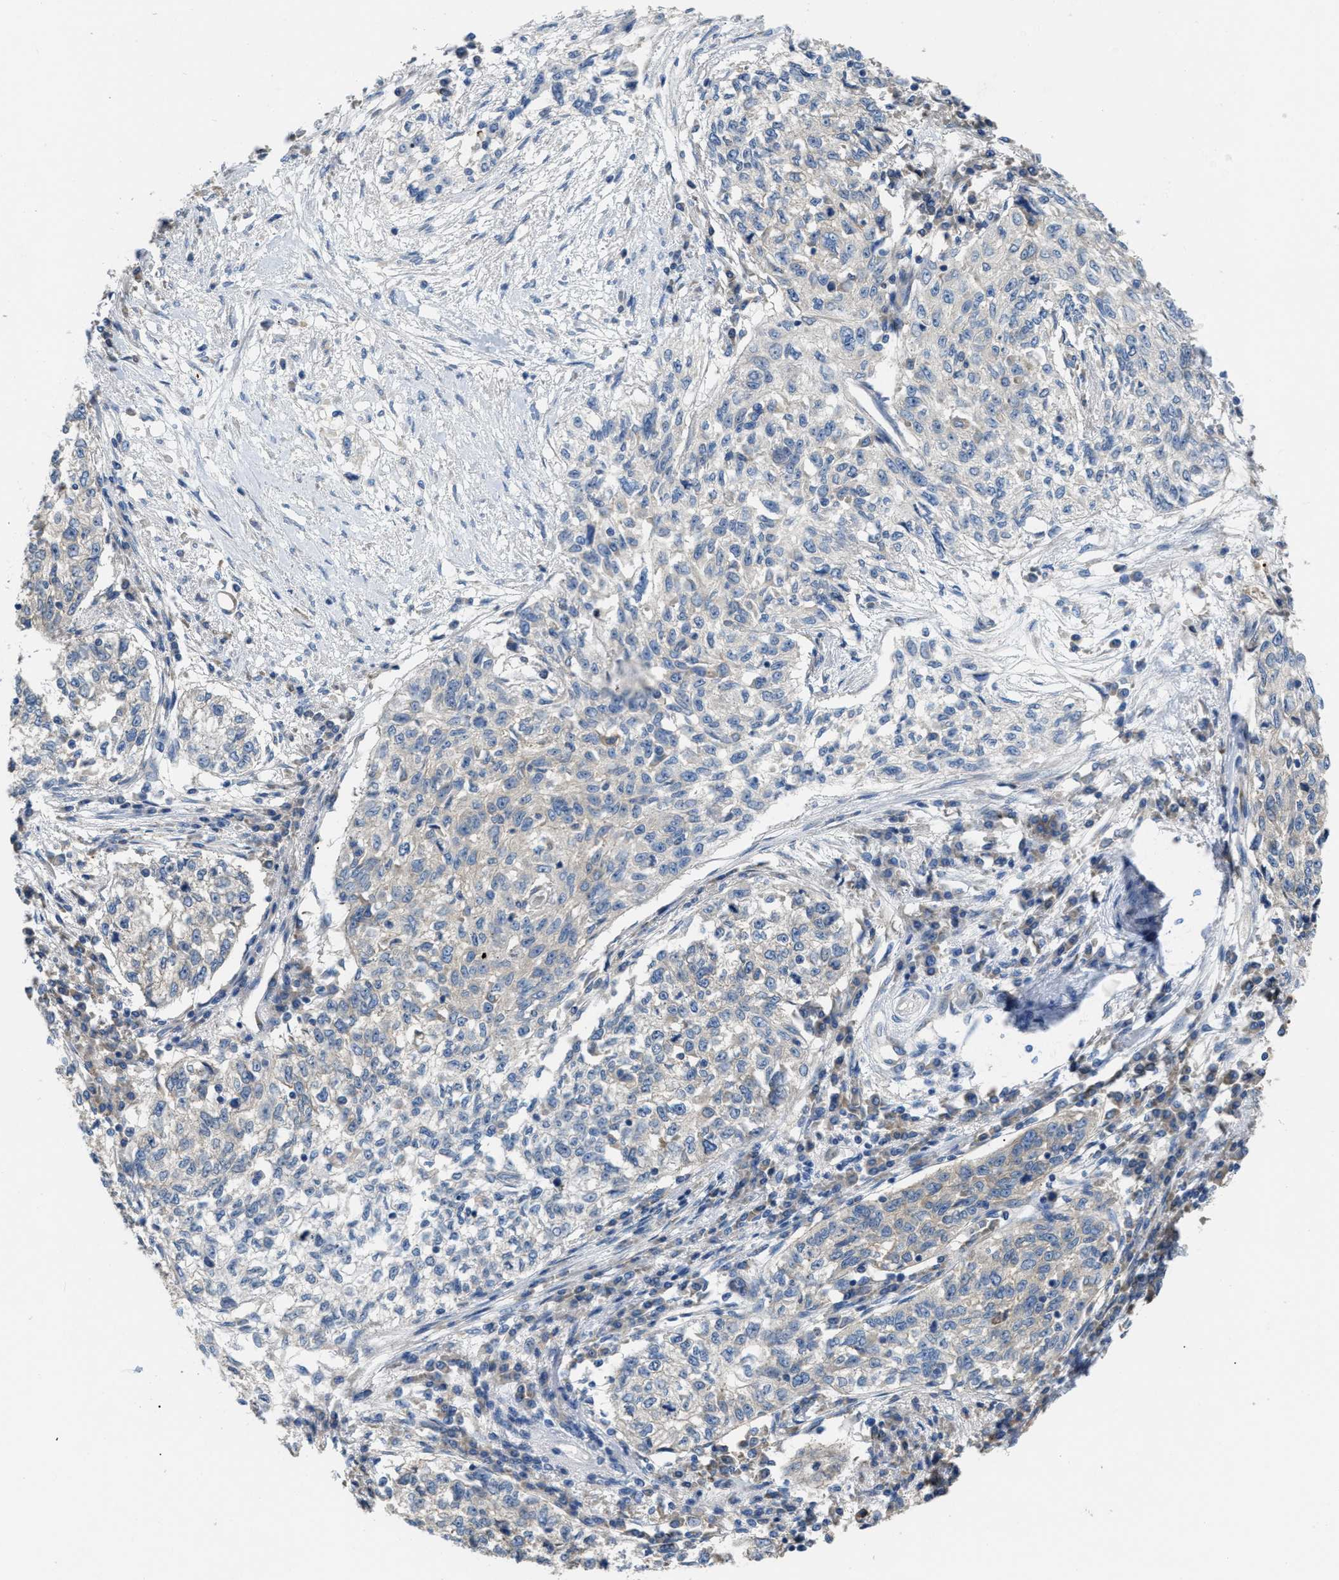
{"staining": {"intensity": "negative", "quantity": "none", "location": "none"}, "tissue": "cervical cancer", "cell_type": "Tumor cells", "image_type": "cancer", "snomed": [{"axis": "morphology", "description": "Squamous cell carcinoma, NOS"}, {"axis": "topography", "description": "Cervix"}], "caption": "Immunohistochemistry photomicrograph of human squamous cell carcinoma (cervical) stained for a protein (brown), which exhibits no expression in tumor cells. (DAB immunohistochemistry (IHC) visualized using brightfield microscopy, high magnification).", "gene": "DHX58", "patient": {"sex": "female", "age": 57}}